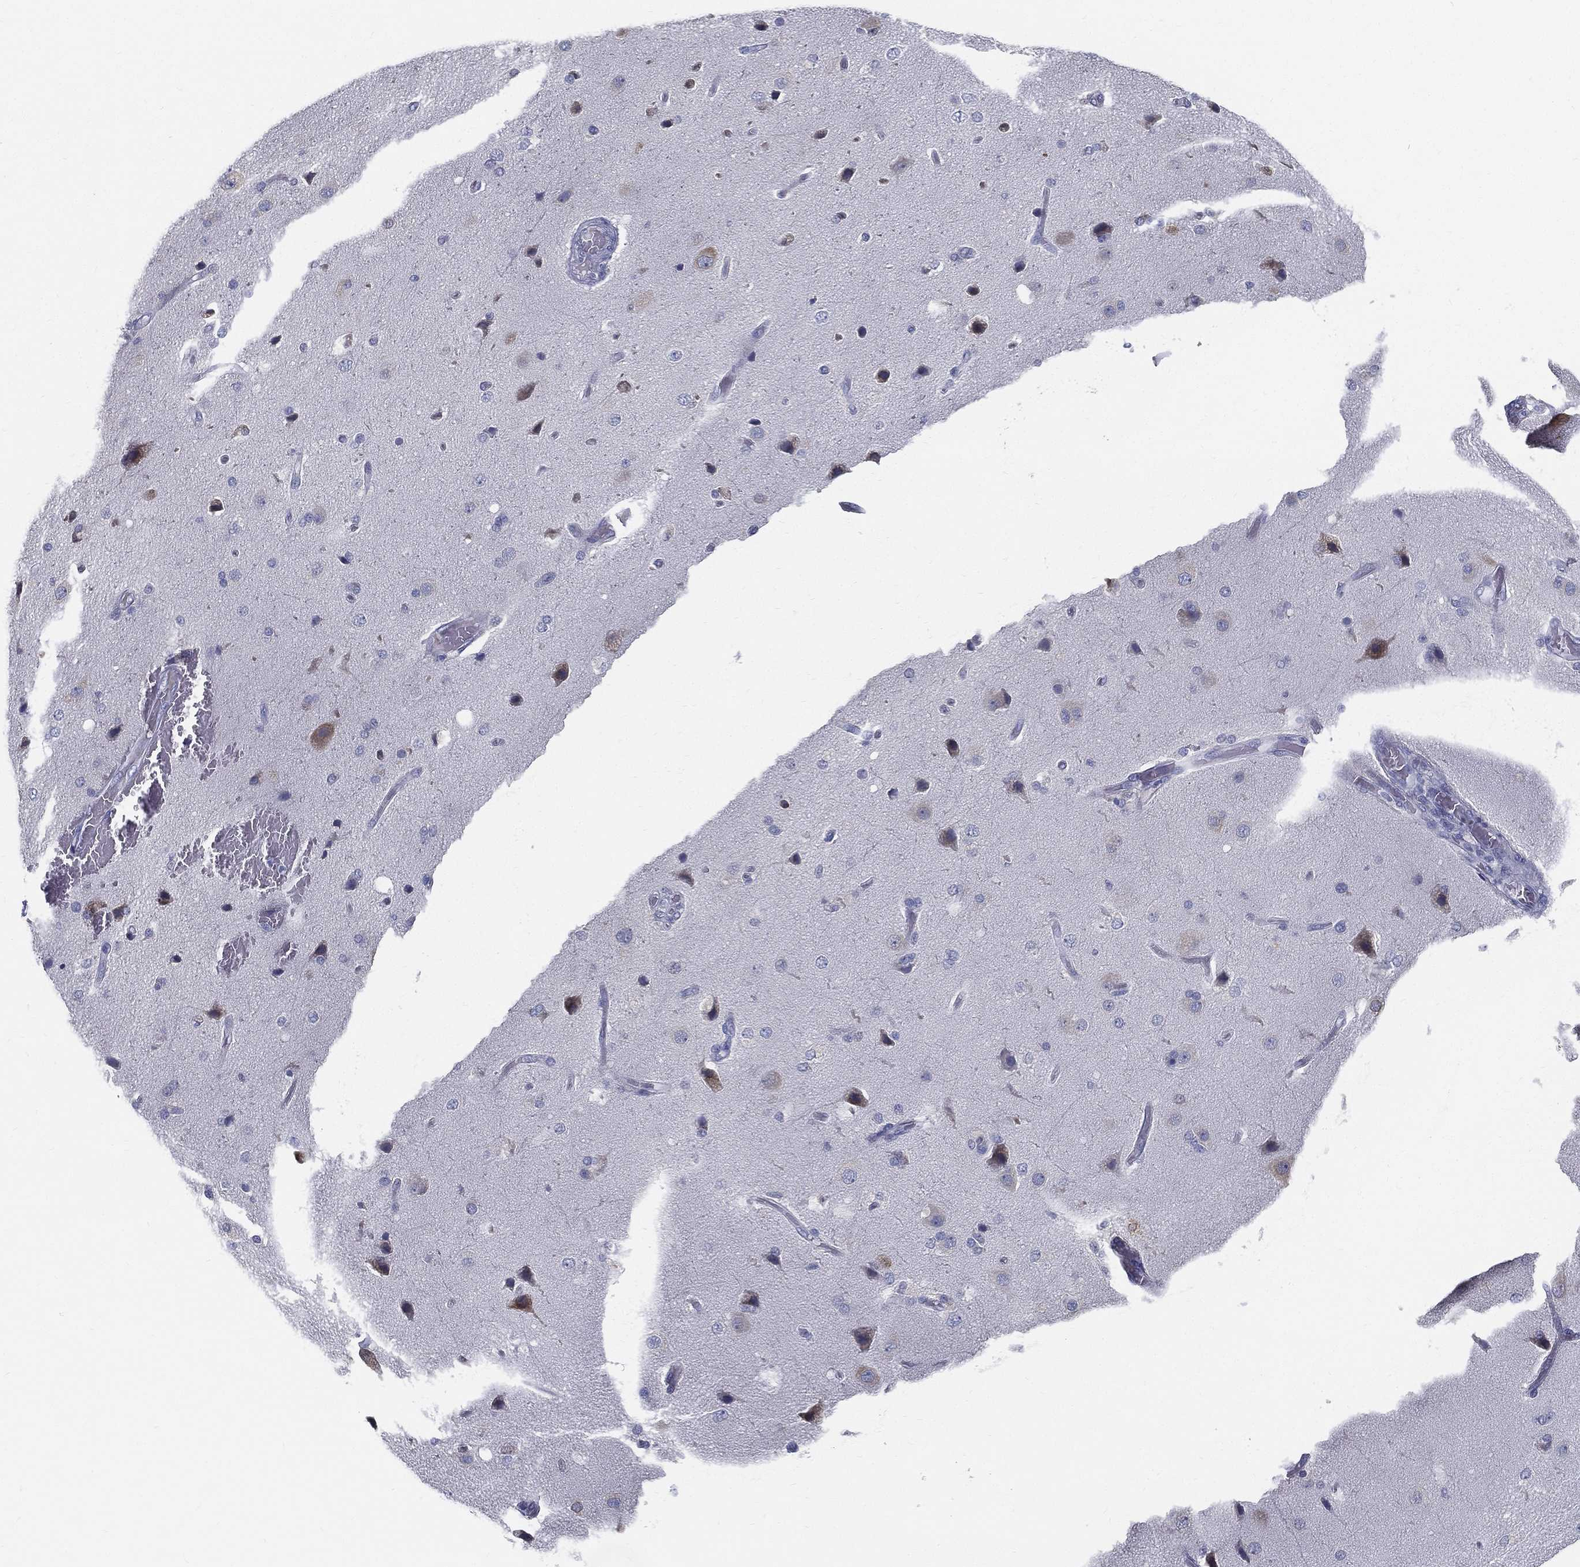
{"staining": {"intensity": "negative", "quantity": "none", "location": "none"}, "tissue": "cerebral cortex", "cell_type": "Endothelial cells", "image_type": "normal", "snomed": [{"axis": "morphology", "description": "Normal tissue, NOS"}, {"axis": "morphology", "description": "Glioma, malignant, High grade"}, {"axis": "topography", "description": "Cerebral cortex"}], "caption": "A high-resolution histopathology image shows immunohistochemistry (IHC) staining of unremarkable cerebral cortex, which shows no significant positivity in endothelial cells.", "gene": "STS", "patient": {"sex": "male", "age": 77}}